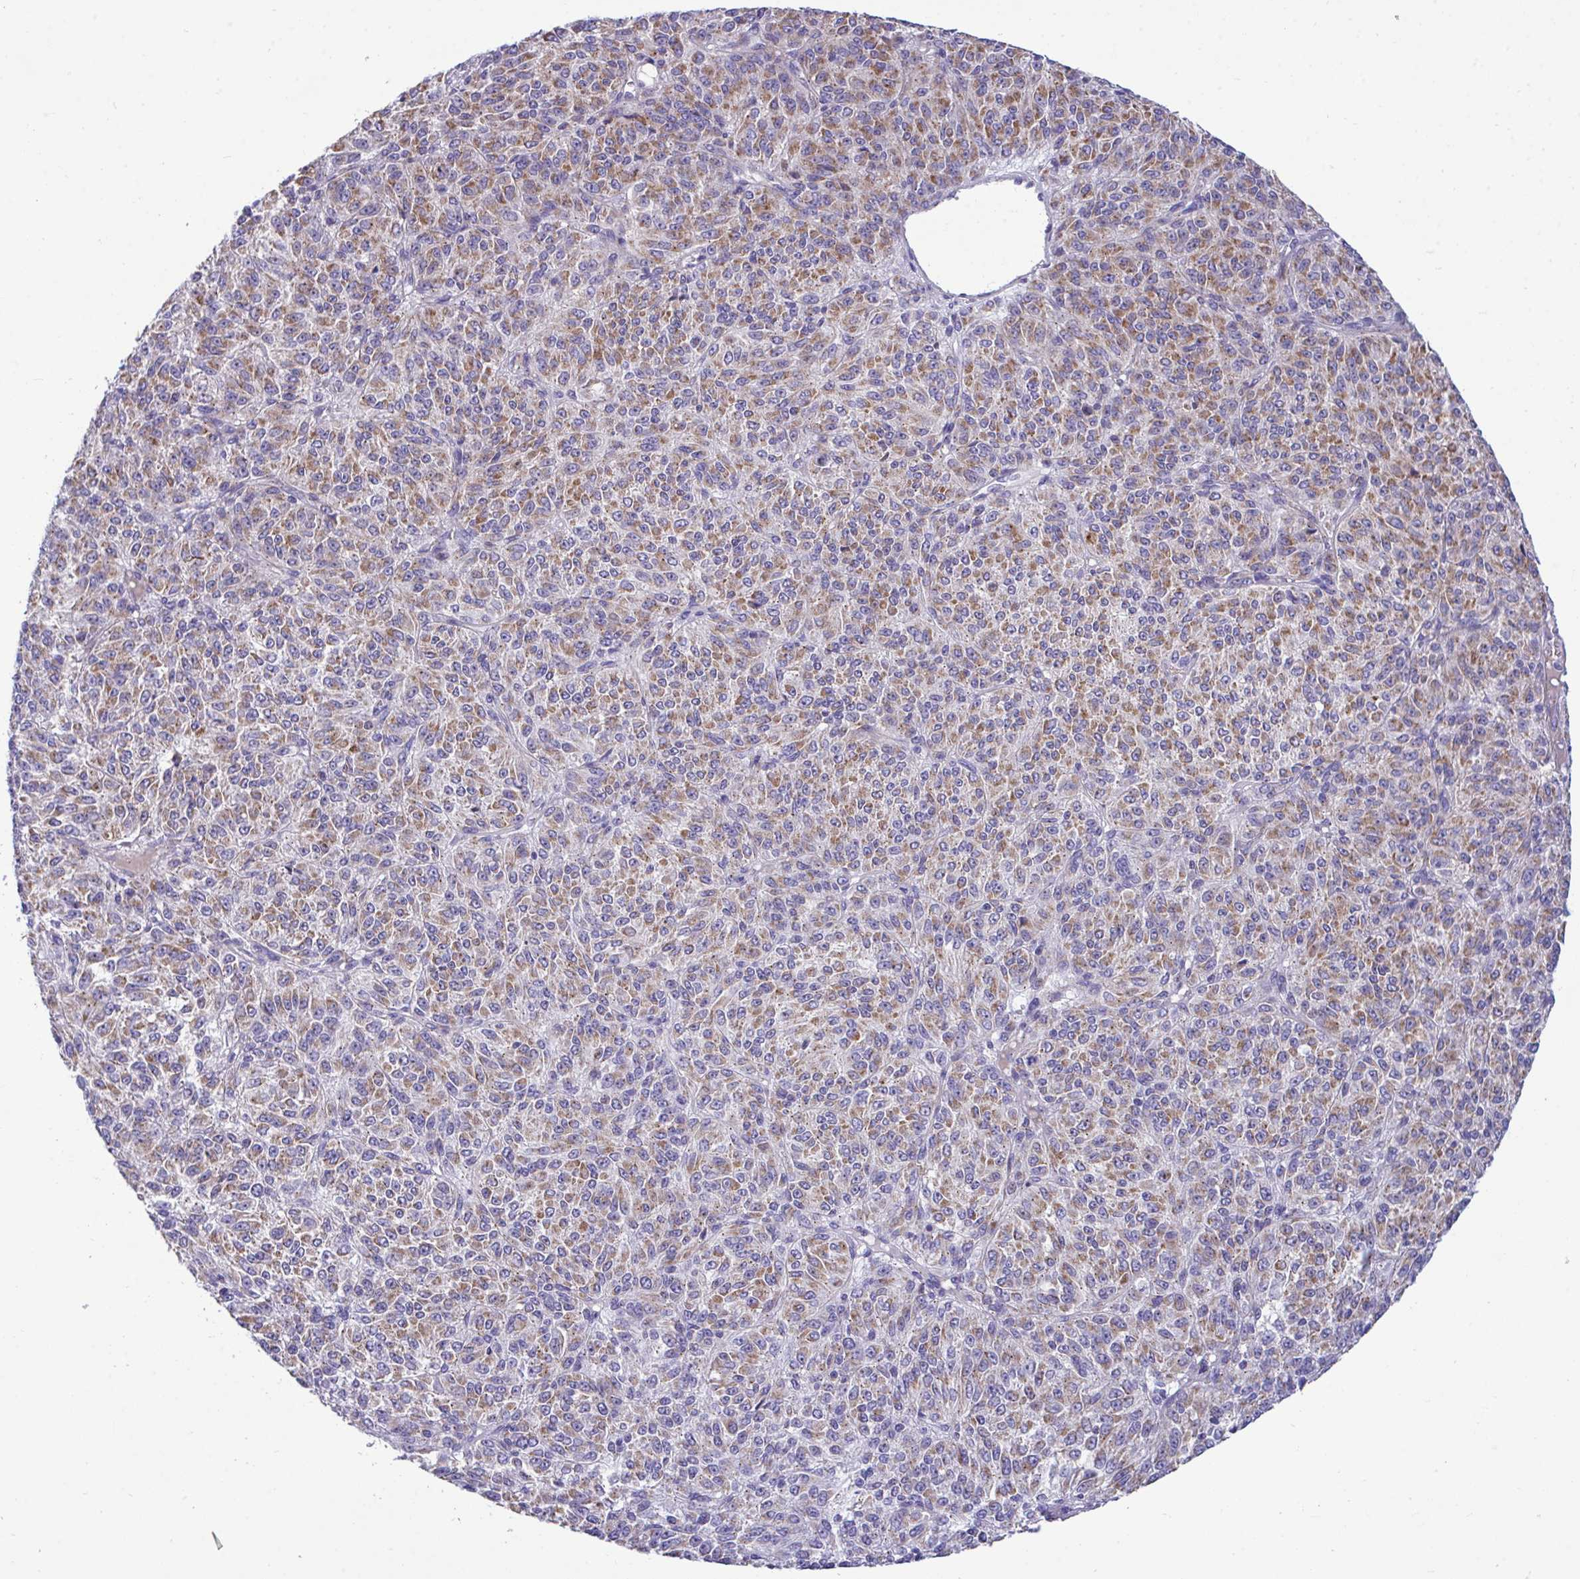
{"staining": {"intensity": "moderate", "quantity": ">75%", "location": "cytoplasmic/membranous"}, "tissue": "melanoma", "cell_type": "Tumor cells", "image_type": "cancer", "snomed": [{"axis": "morphology", "description": "Malignant melanoma, Metastatic site"}, {"axis": "topography", "description": "Brain"}], "caption": "Human melanoma stained for a protein (brown) displays moderate cytoplasmic/membranous positive staining in about >75% of tumor cells.", "gene": "MRPS16", "patient": {"sex": "female", "age": 56}}